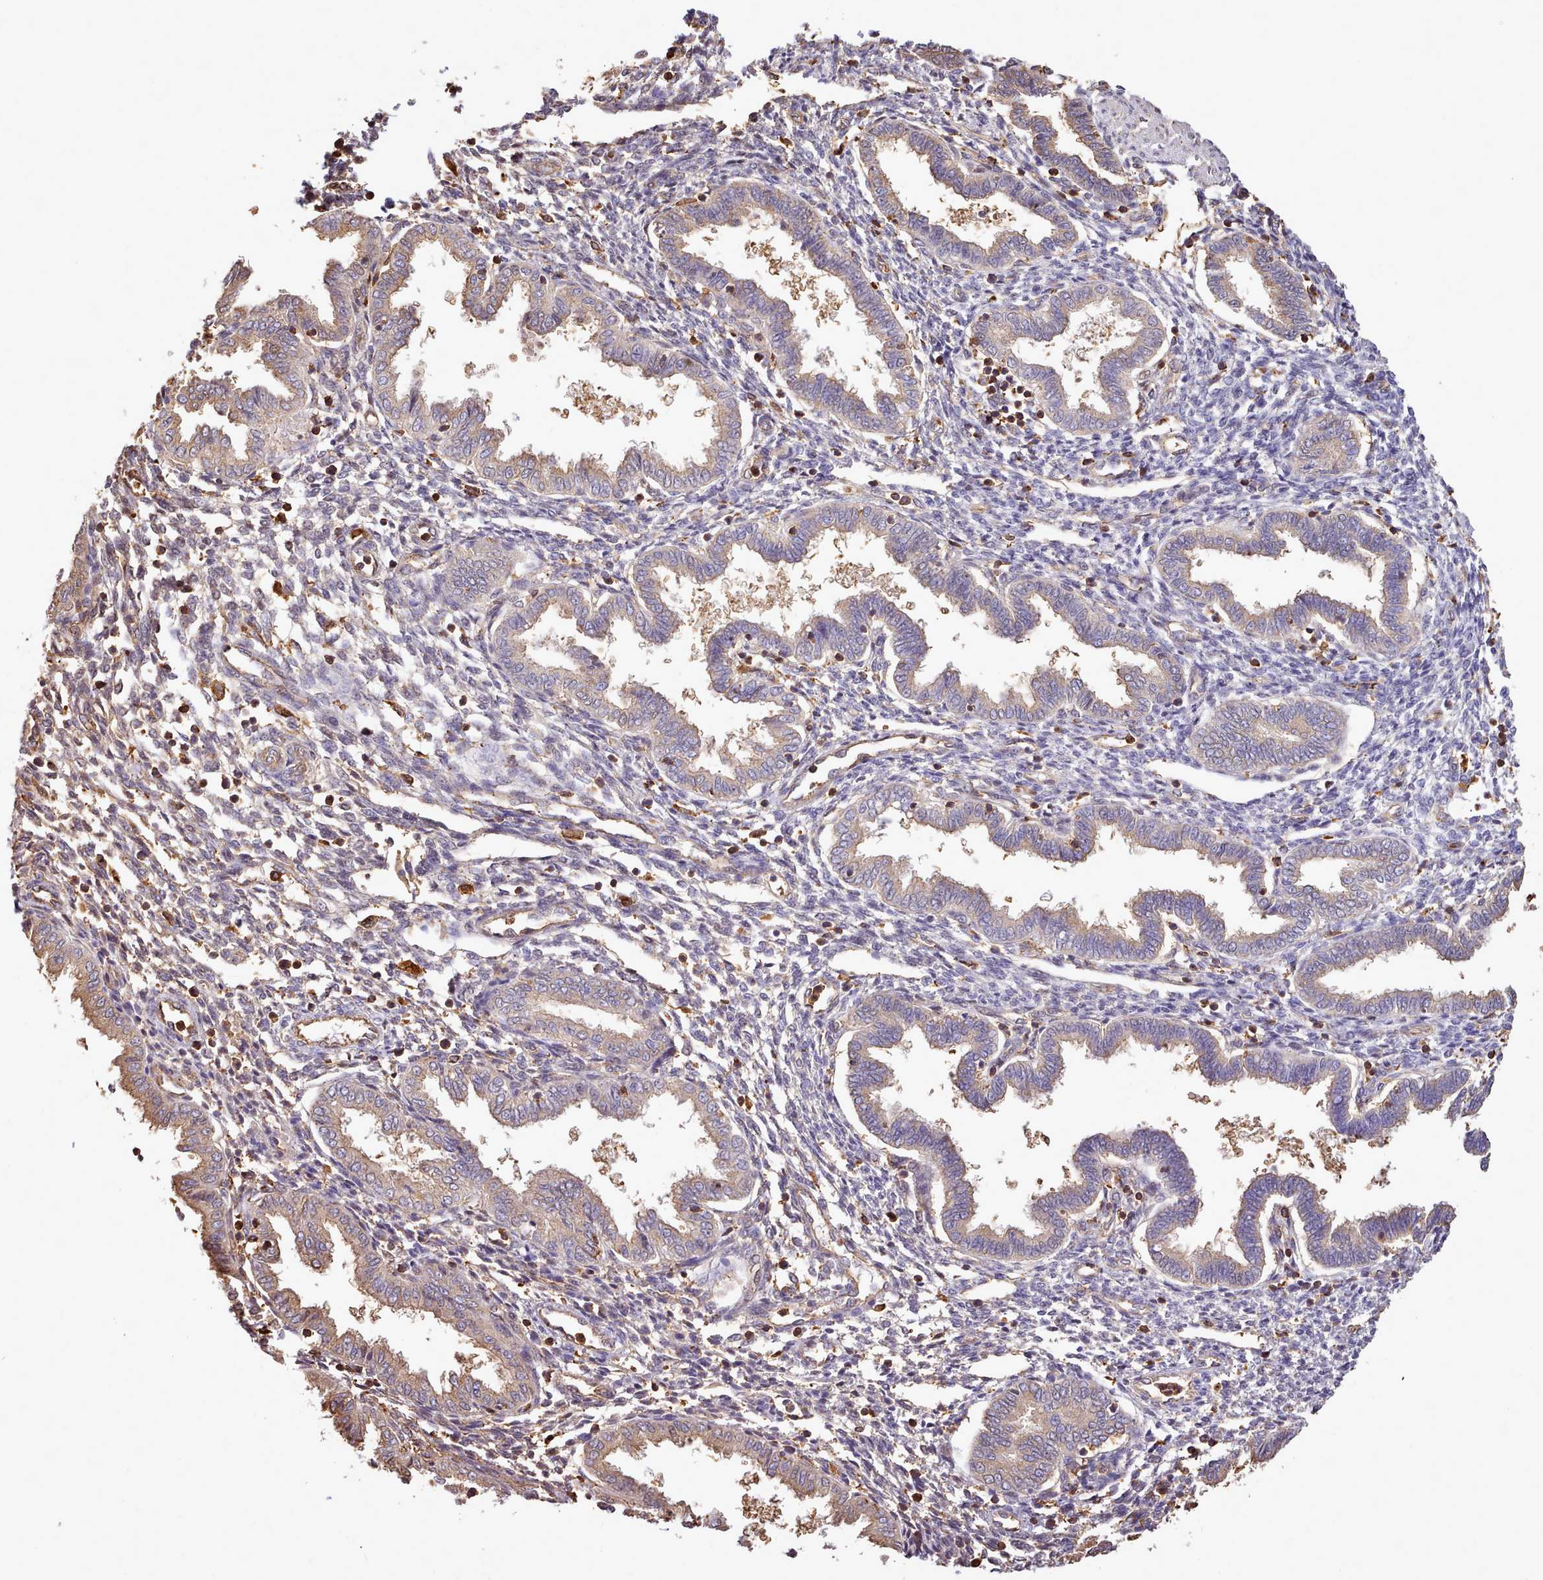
{"staining": {"intensity": "moderate", "quantity": "<25%", "location": "cytoplasmic/membranous"}, "tissue": "endometrium", "cell_type": "Cells in endometrial stroma", "image_type": "normal", "snomed": [{"axis": "morphology", "description": "Normal tissue, NOS"}, {"axis": "topography", "description": "Endometrium"}], "caption": "The micrograph reveals staining of benign endometrium, revealing moderate cytoplasmic/membranous protein staining (brown color) within cells in endometrial stroma.", "gene": "CAPZA1", "patient": {"sex": "female", "age": 33}}